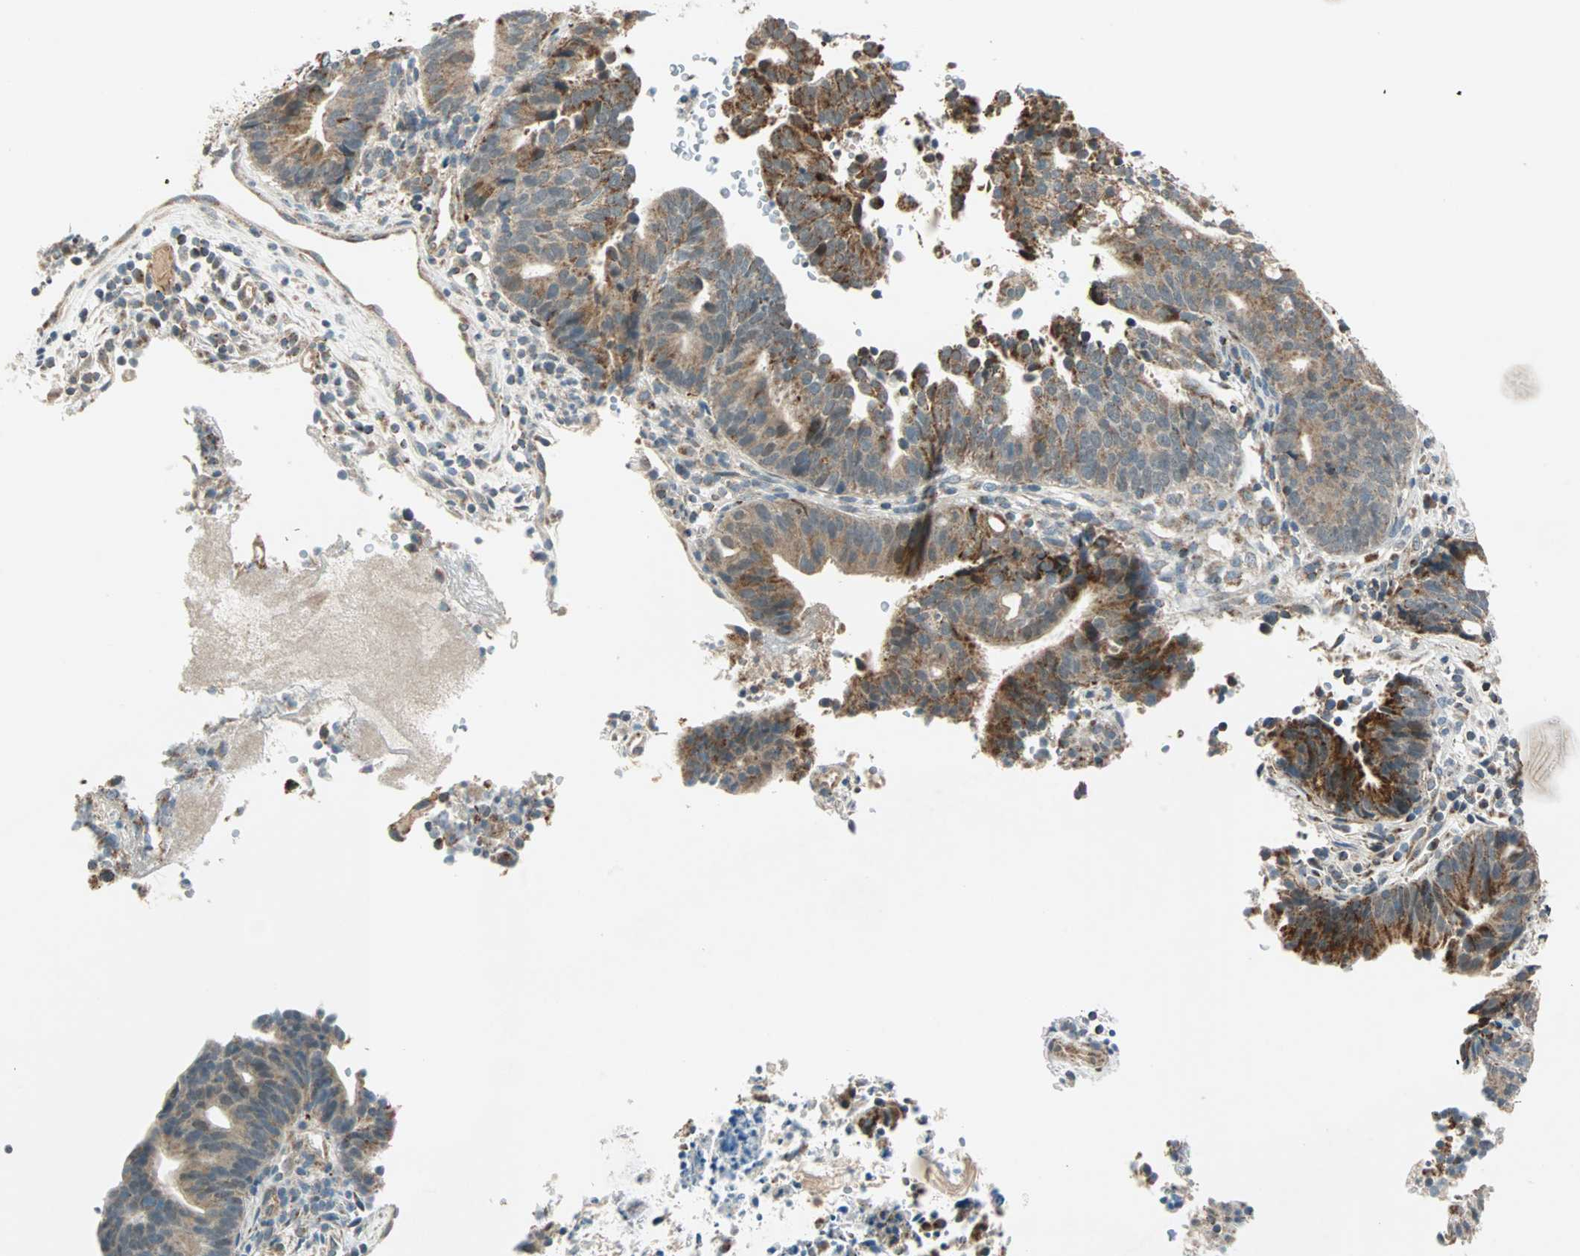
{"staining": {"intensity": "moderate", "quantity": ">75%", "location": "cytoplasmic/membranous"}, "tissue": "endometrial cancer", "cell_type": "Tumor cells", "image_type": "cancer", "snomed": [{"axis": "morphology", "description": "Adenocarcinoma, NOS"}, {"axis": "topography", "description": "Uterus"}], "caption": "DAB (3,3'-diaminobenzidine) immunohistochemical staining of human endometrial cancer reveals moderate cytoplasmic/membranous protein positivity in about >75% of tumor cells.", "gene": "SPRY4", "patient": {"sex": "female", "age": 83}}